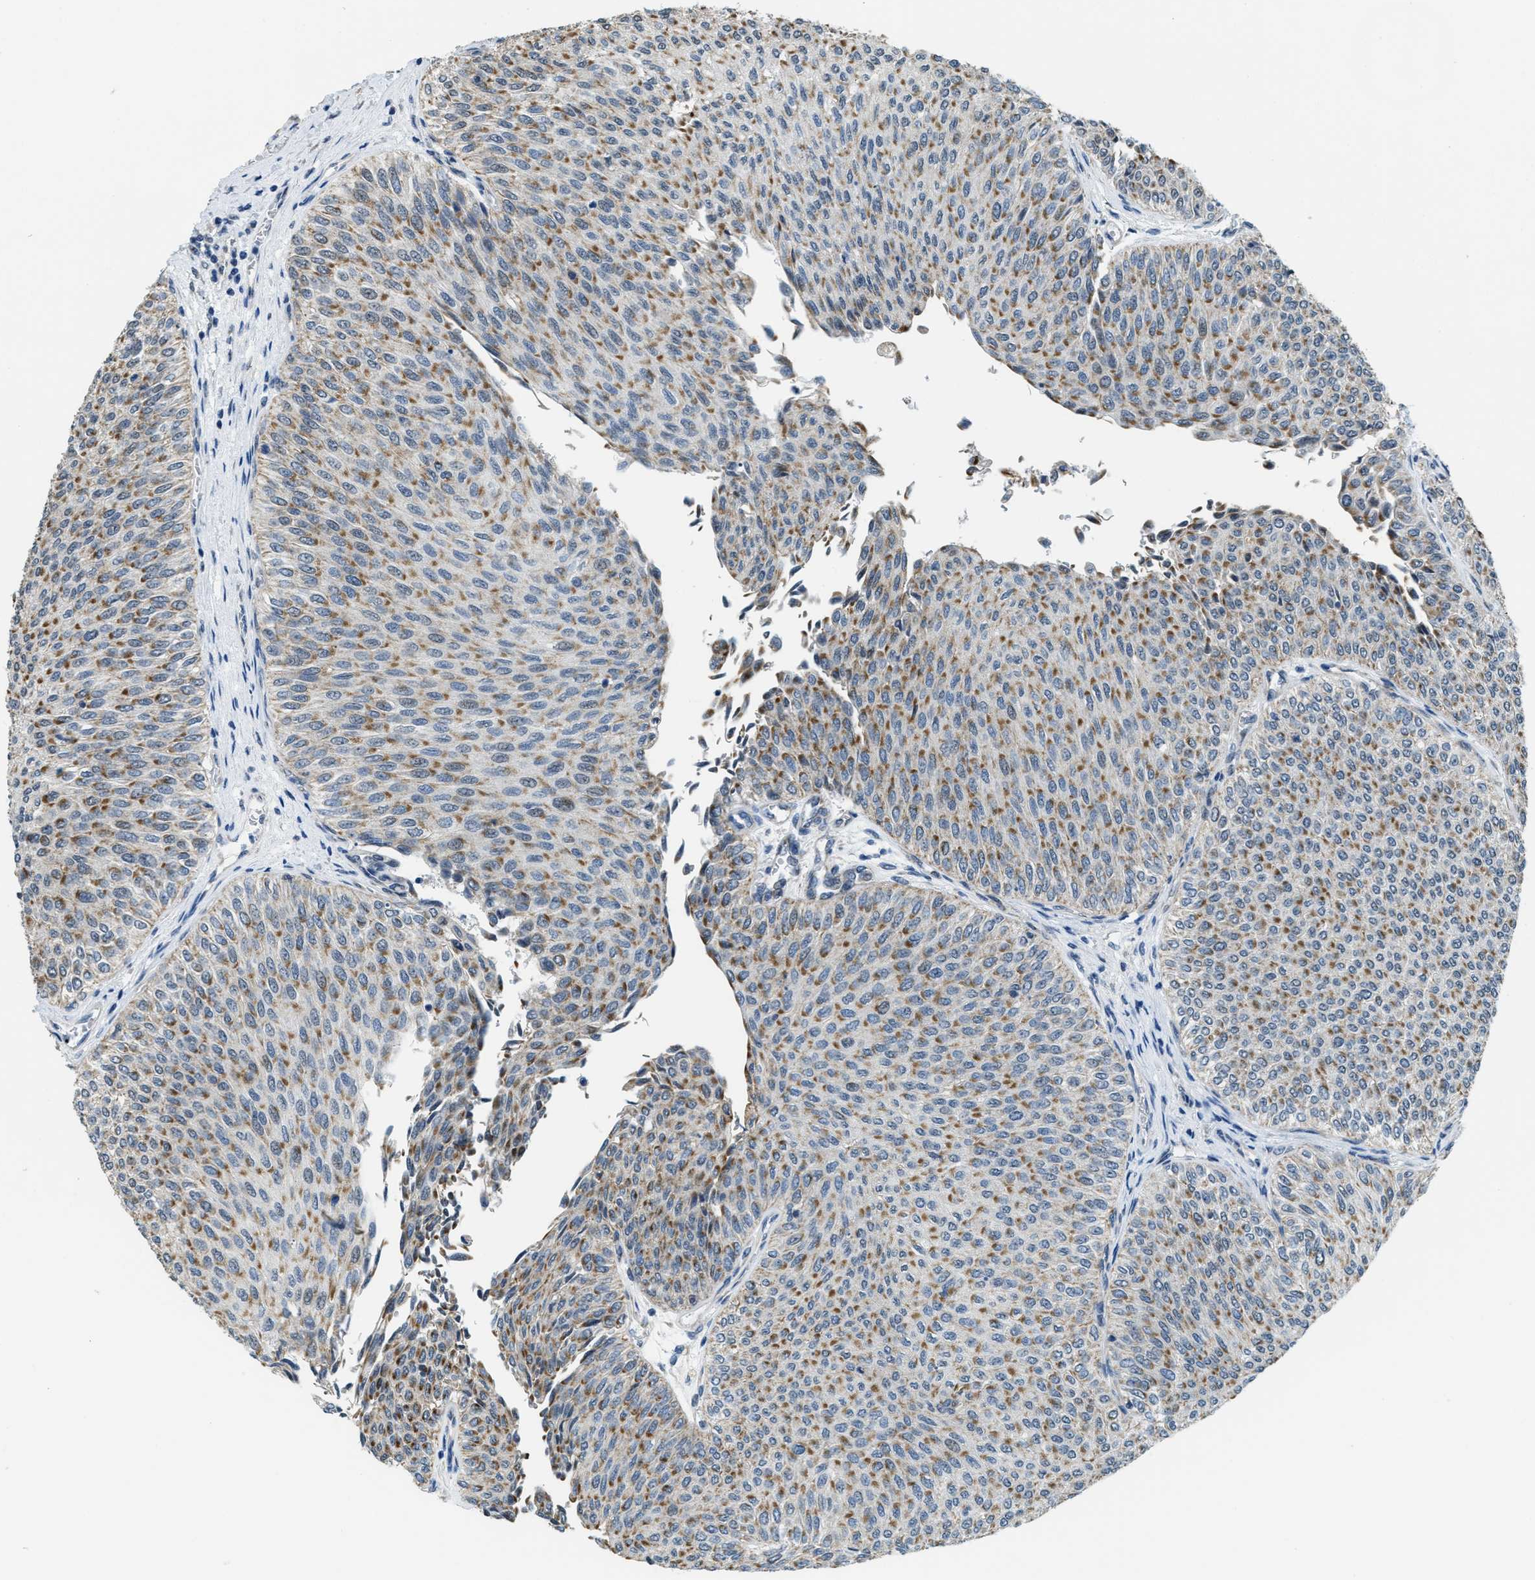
{"staining": {"intensity": "moderate", "quantity": ">75%", "location": "cytoplasmic/membranous"}, "tissue": "urothelial cancer", "cell_type": "Tumor cells", "image_type": "cancer", "snomed": [{"axis": "morphology", "description": "Urothelial carcinoma, Low grade"}, {"axis": "topography", "description": "Urinary bladder"}], "caption": "The immunohistochemical stain labels moderate cytoplasmic/membranous positivity in tumor cells of urothelial cancer tissue.", "gene": "TOMM70", "patient": {"sex": "male", "age": 78}}